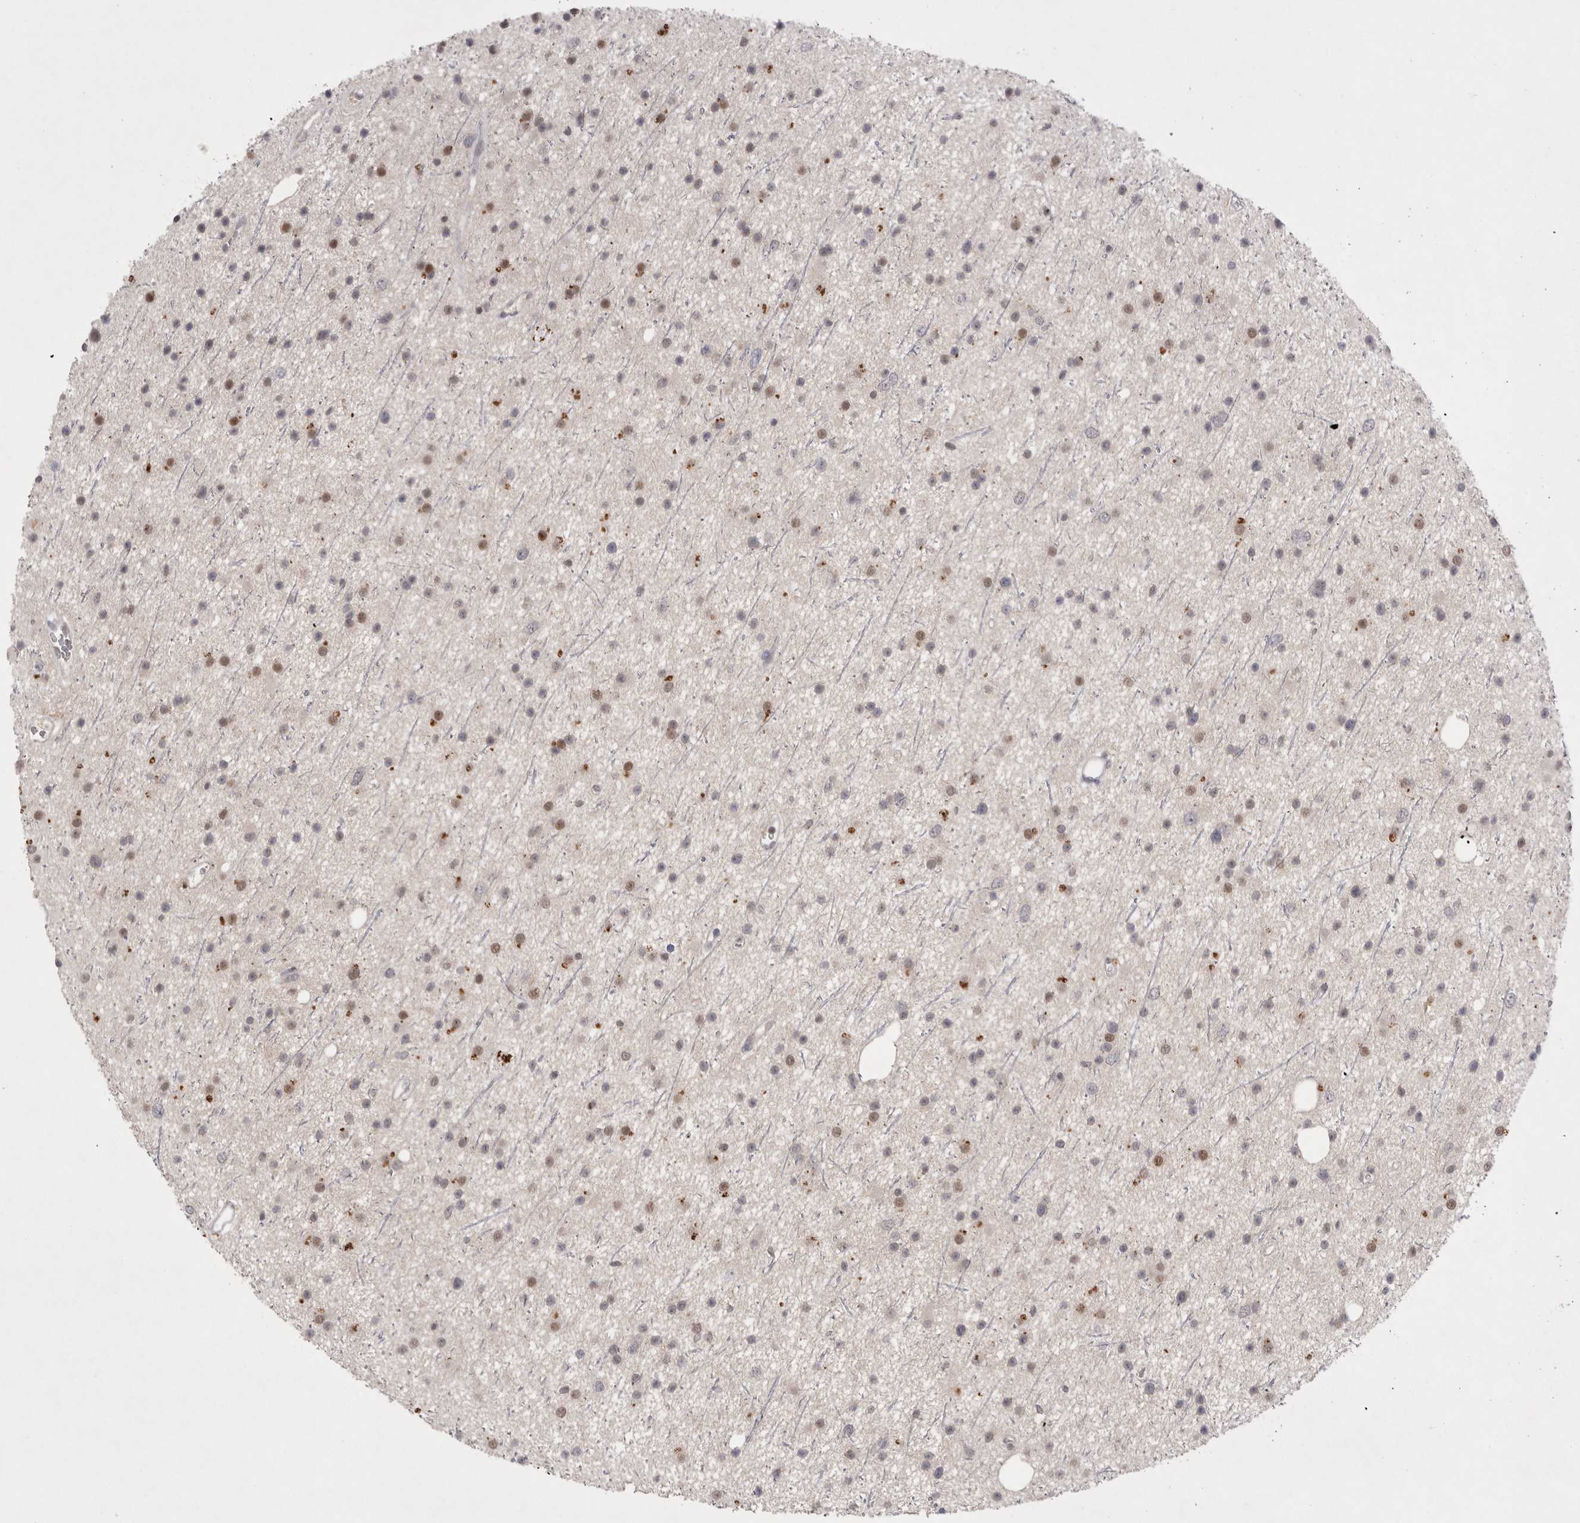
{"staining": {"intensity": "moderate", "quantity": "25%-75%", "location": "nuclear"}, "tissue": "glioma", "cell_type": "Tumor cells", "image_type": "cancer", "snomed": [{"axis": "morphology", "description": "Glioma, malignant, Low grade"}, {"axis": "topography", "description": "Cerebral cortex"}], "caption": "A micrograph showing moderate nuclear positivity in about 25%-75% of tumor cells in malignant glioma (low-grade), as visualized by brown immunohistochemical staining.", "gene": "HUS1", "patient": {"sex": "female", "age": 39}}